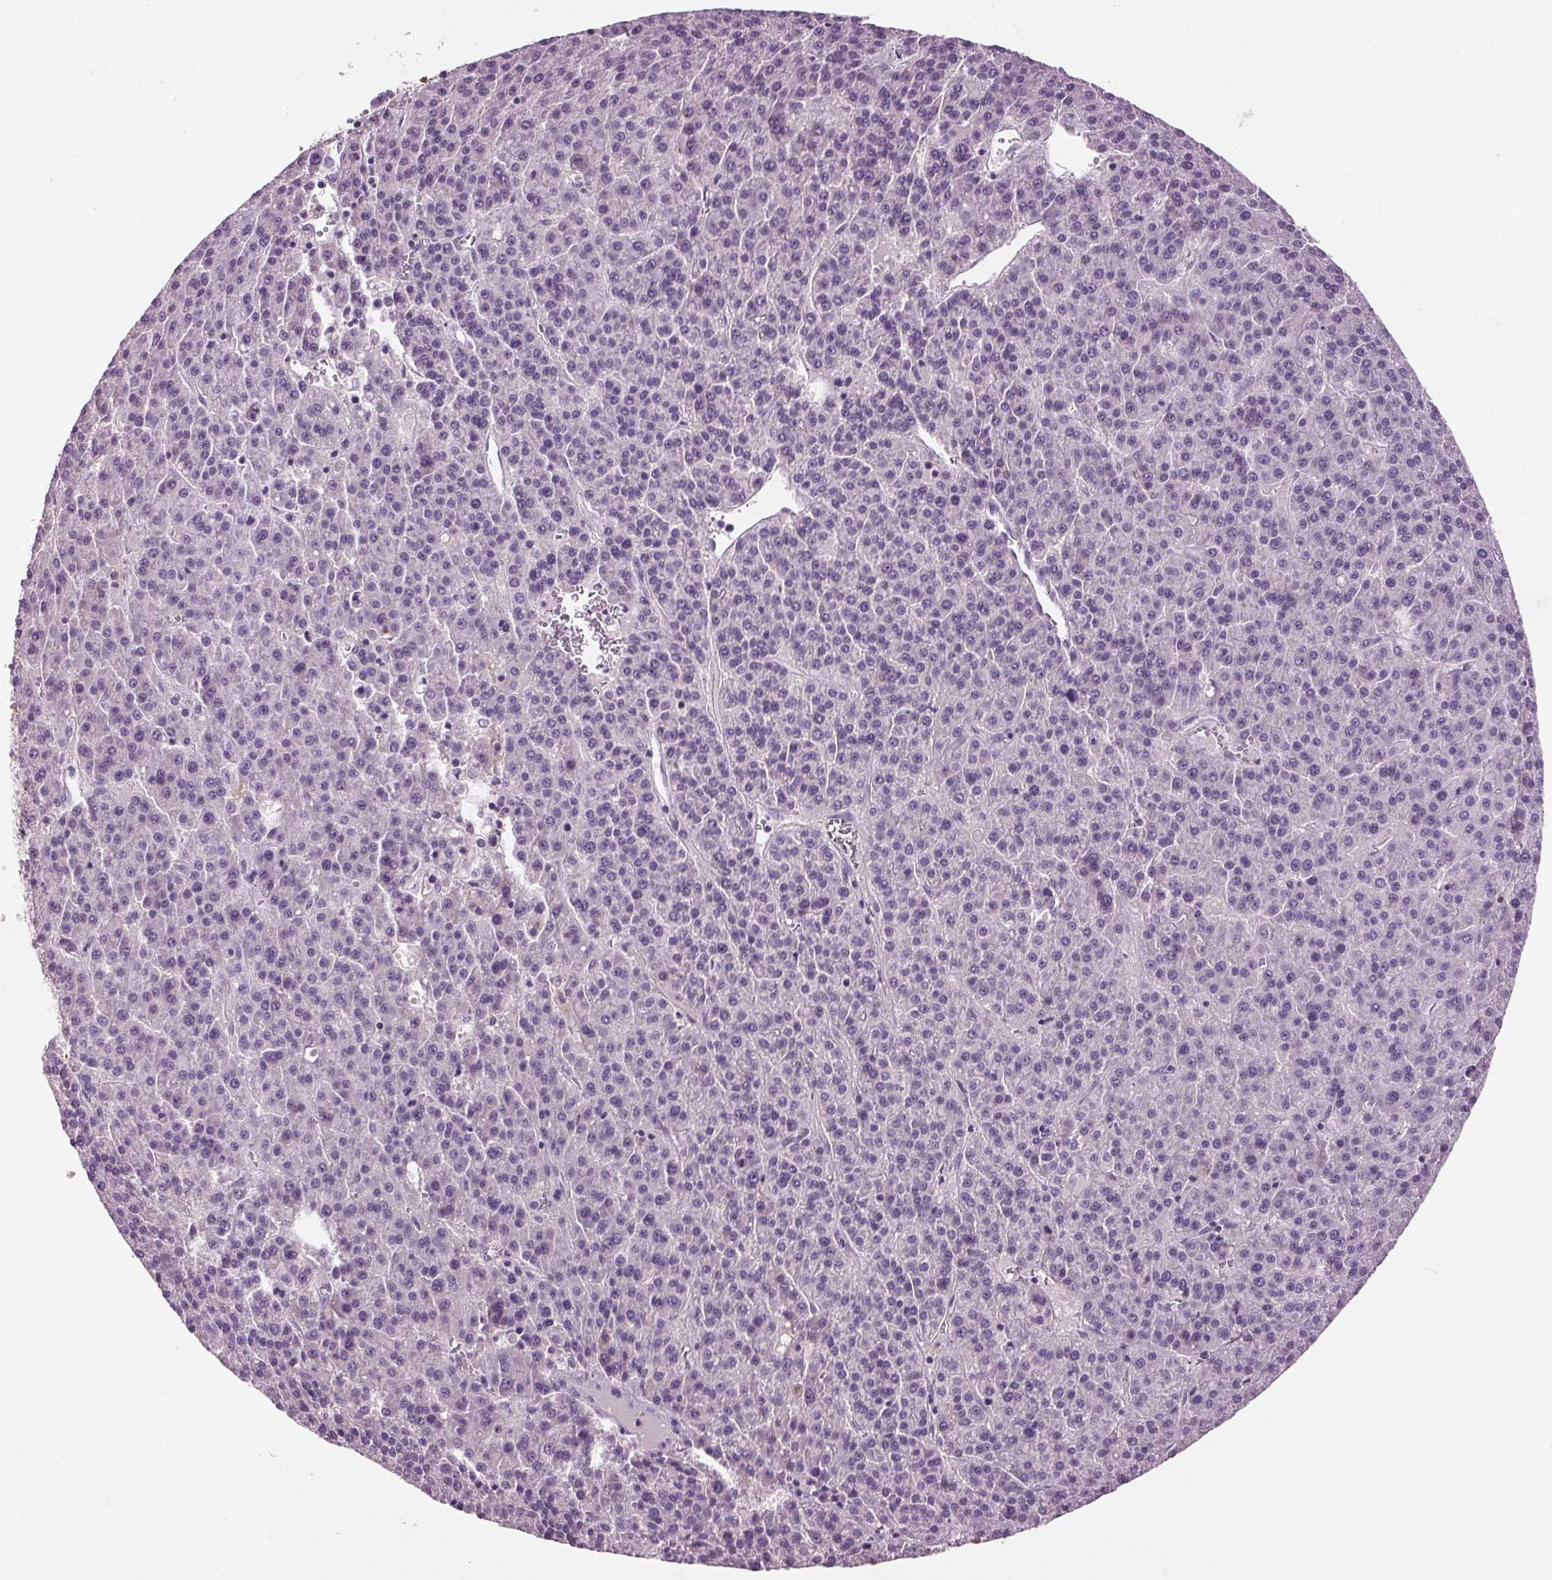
{"staining": {"intensity": "negative", "quantity": "none", "location": "none"}, "tissue": "liver cancer", "cell_type": "Tumor cells", "image_type": "cancer", "snomed": [{"axis": "morphology", "description": "Carcinoma, Hepatocellular, NOS"}, {"axis": "topography", "description": "Liver"}], "caption": "Image shows no significant protein expression in tumor cells of liver cancer.", "gene": "BHLHE22", "patient": {"sex": "female", "age": 58}}